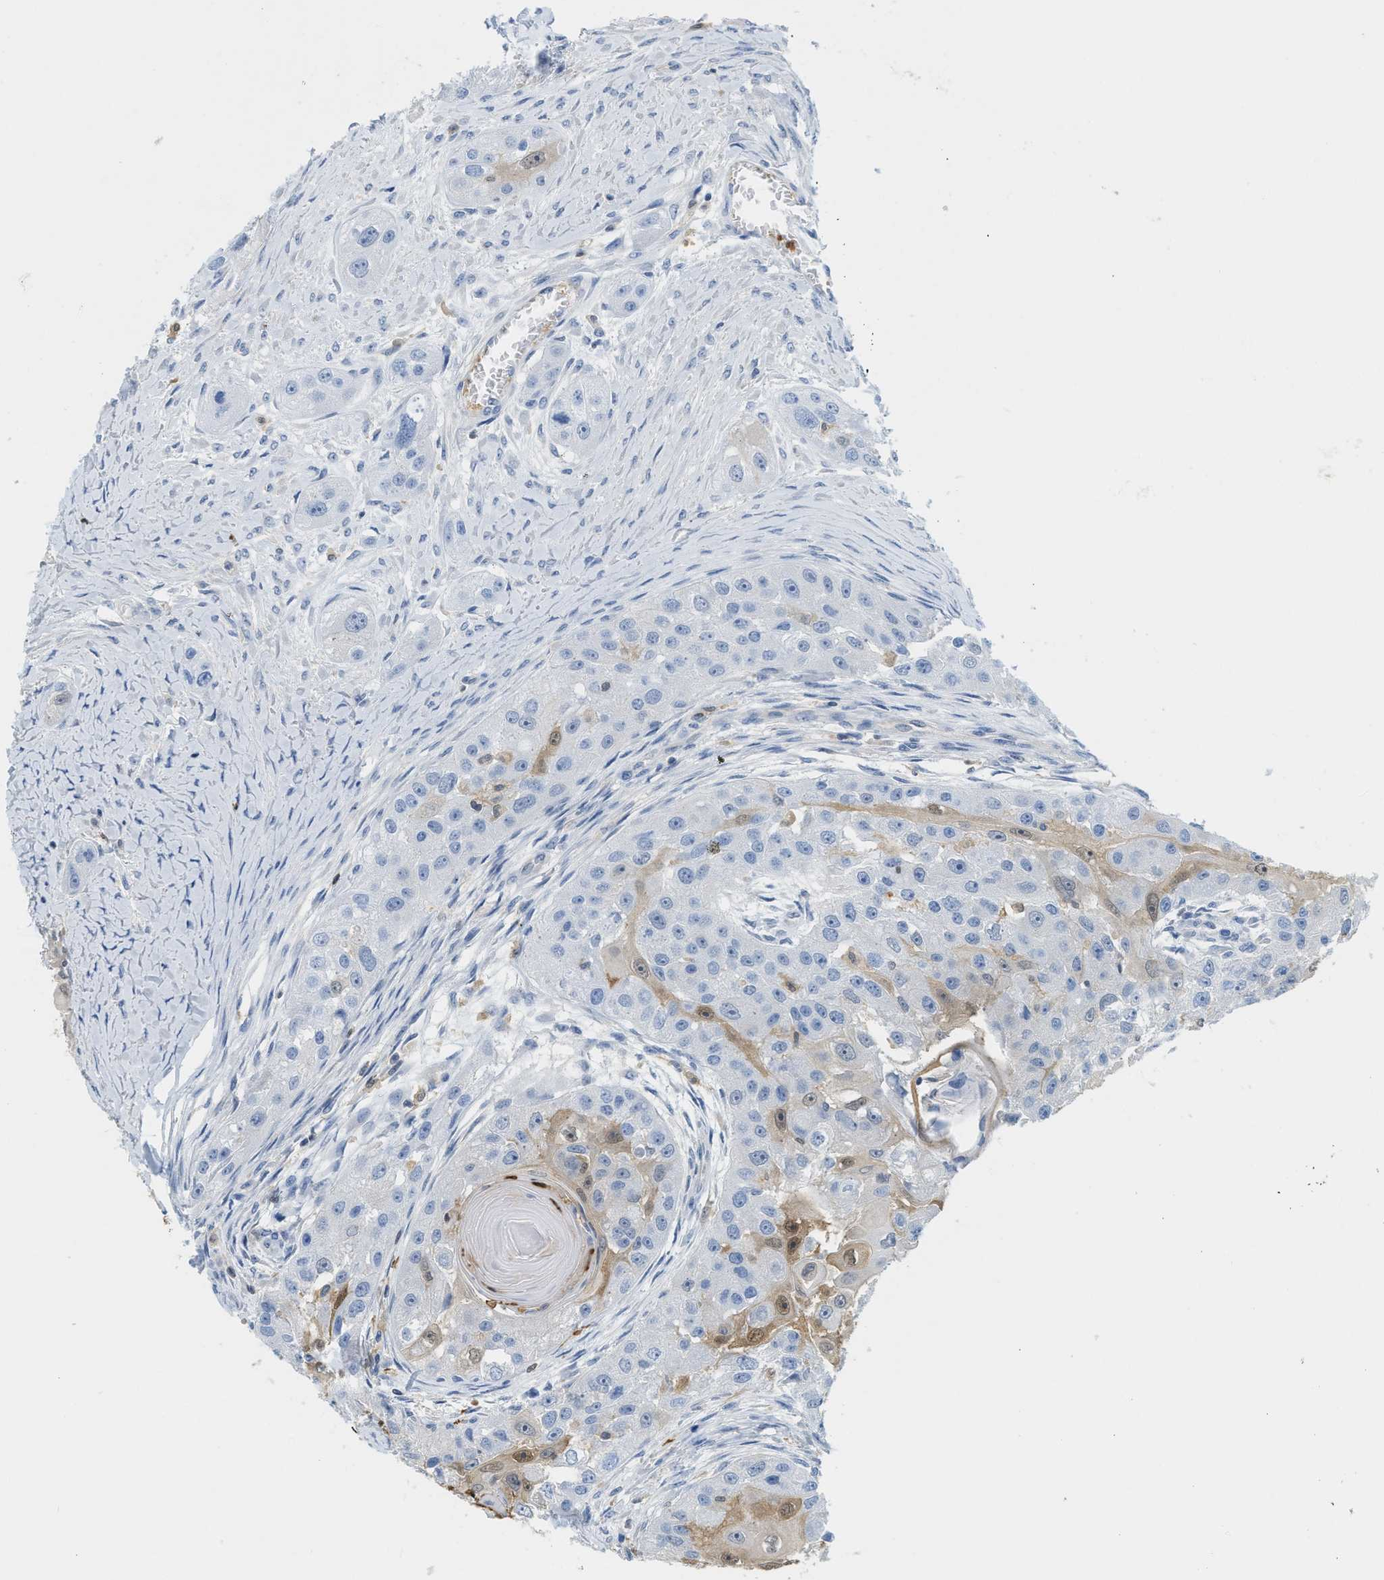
{"staining": {"intensity": "moderate", "quantity": "<25%", "location": "cytoplasmic/membranous,nuclear"}, "tissue": "head and neck cancer", "cell_type": "Tumor cells", "image_type": "cancer", "snomed": [{"axis": "morphology", "description": "Normal tissue, NOS"}, {"axis": "morphology", "description": "Squamous cell carcinoma, NOS"}, {"axis": "topography", "description": "Skeletal muscle"}, {"axis": "topography", "description": "Head-Neck"}], "caption": "IHC of head and neck squamous cell carcinoma demonstrates low levels of moderate cytoplasmic/membranous and nuclear positivity in about <25% of tumor cells.", "gene": "SERPINB1", "patient": {"sex": "male", "age": 51}}